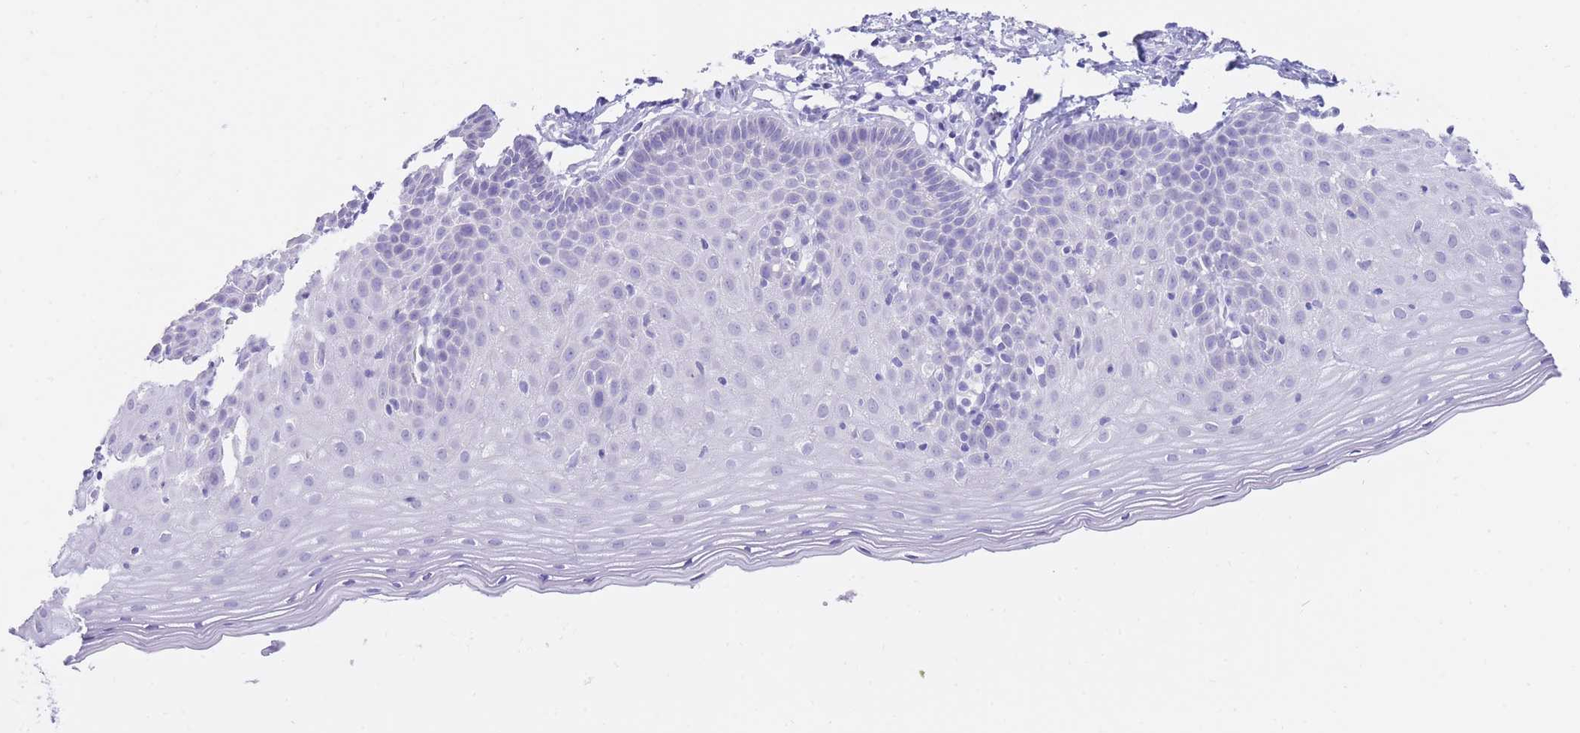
{"staining": {"intensity": "negative", "quantity": "none", "location": "none"}, "tissue": "cervix", "cell_type": "Glandular cells", "image_type": "normal", "snomed": [{"axis": "morphology", "description": "Normal tissue, NOS"}, {"axis": "topography", "description": "Cervix"}], "caption": "Cervix stained for a protein using immunohistochemistry (IHC) demonstrates no positivity glandular cells.", "gene": "SSUH2", "patient": {"sex": "female", "age": 36}}